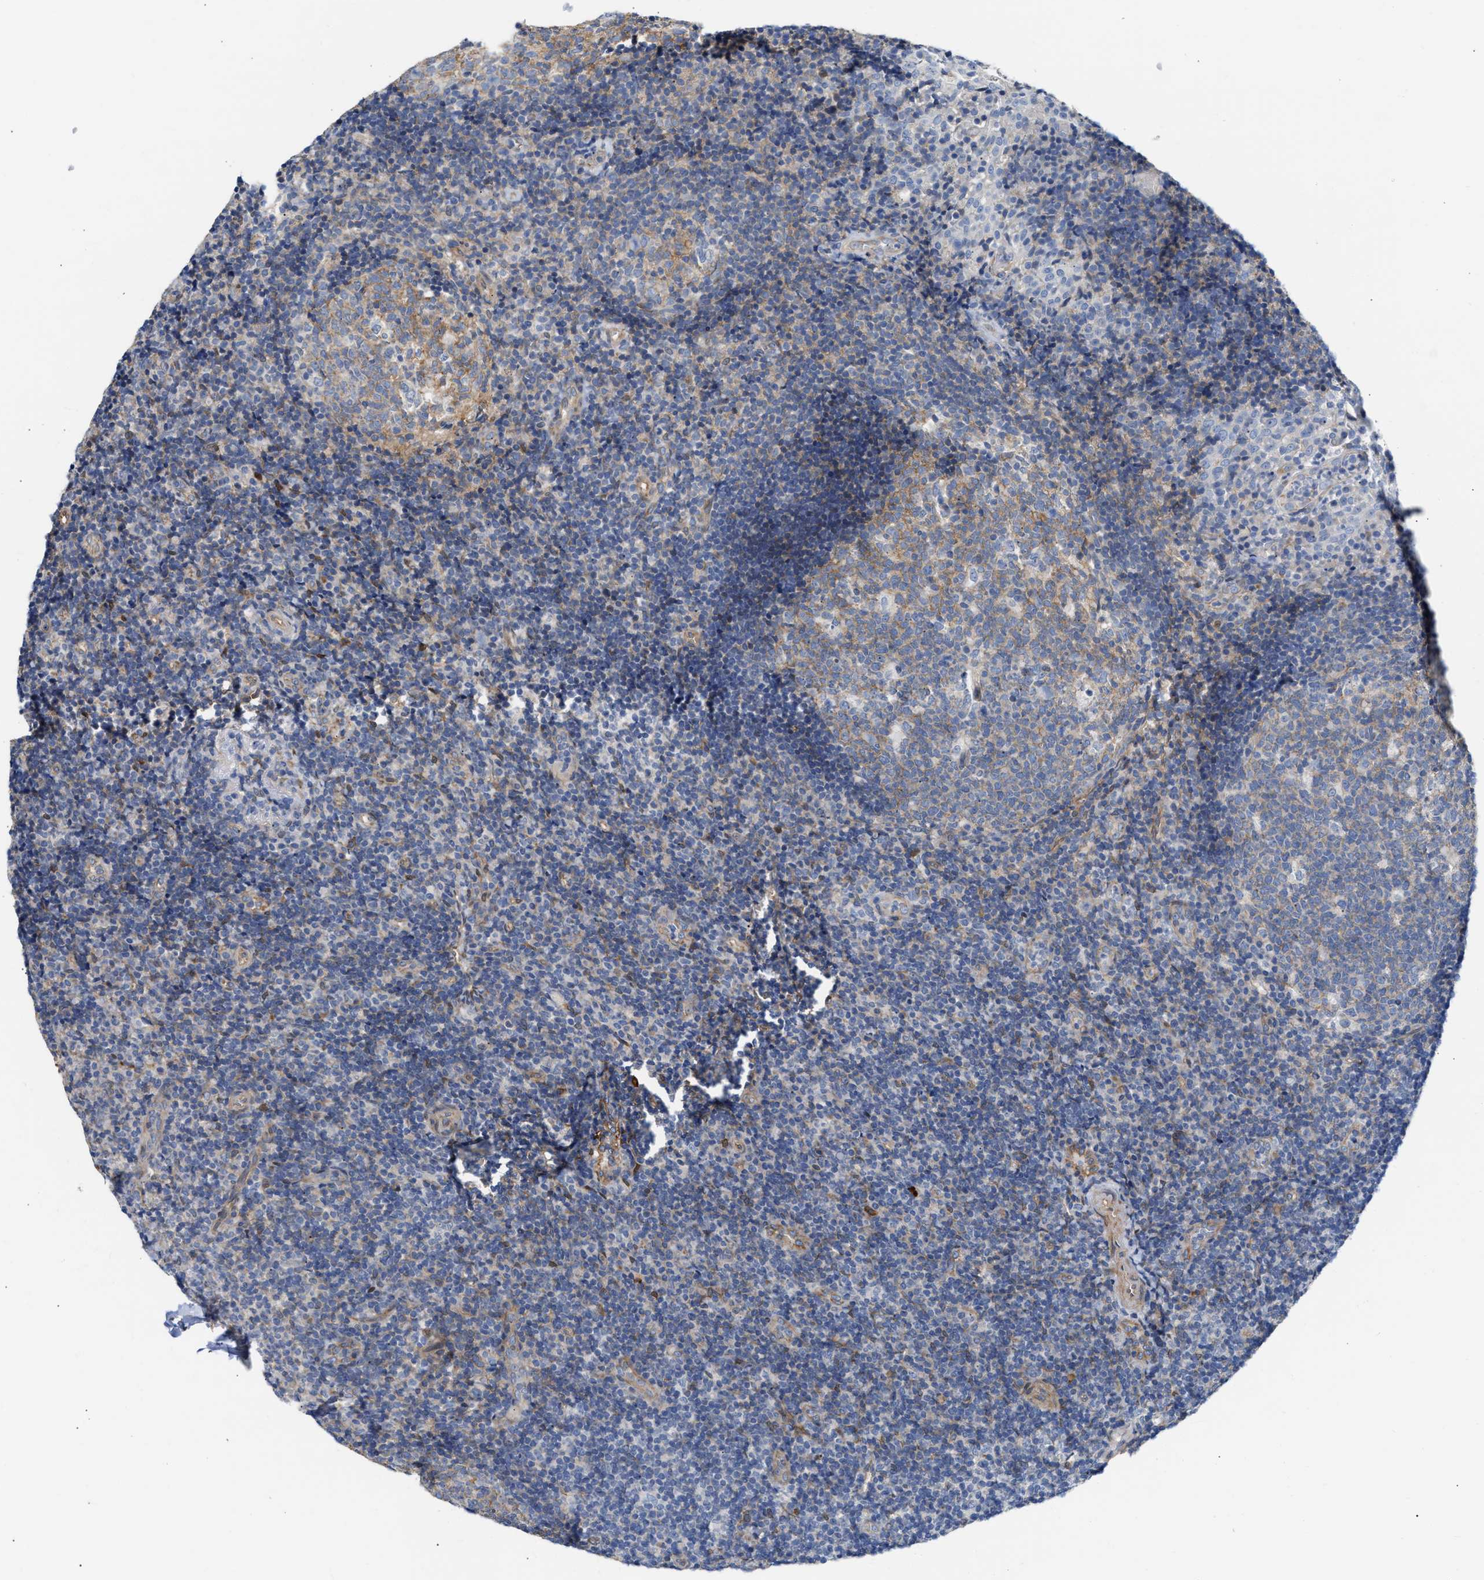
{"staining": {"intensity": "moderate", "quantity": ">75%", "location": "cytoplasmic/membranous"}, "tissue": "tonsil", "cell_type": "Germinal center cells", "image_type": "normal", "snomed": [{"axis": "morphology", "description": "Normal tissue, NOS"}, {"axis": "topography", "description": "Tonsil"}], "caption": "A high-resolution photomicrograph shows immunohistochemistry (IHC) staining of normal tonsil, which shows moderate cytoplasmic/membranous positivity in approximately >75% of germinal center cells.", "gene": "FHL1", "patient": {"sex": "female", "age": 40}}